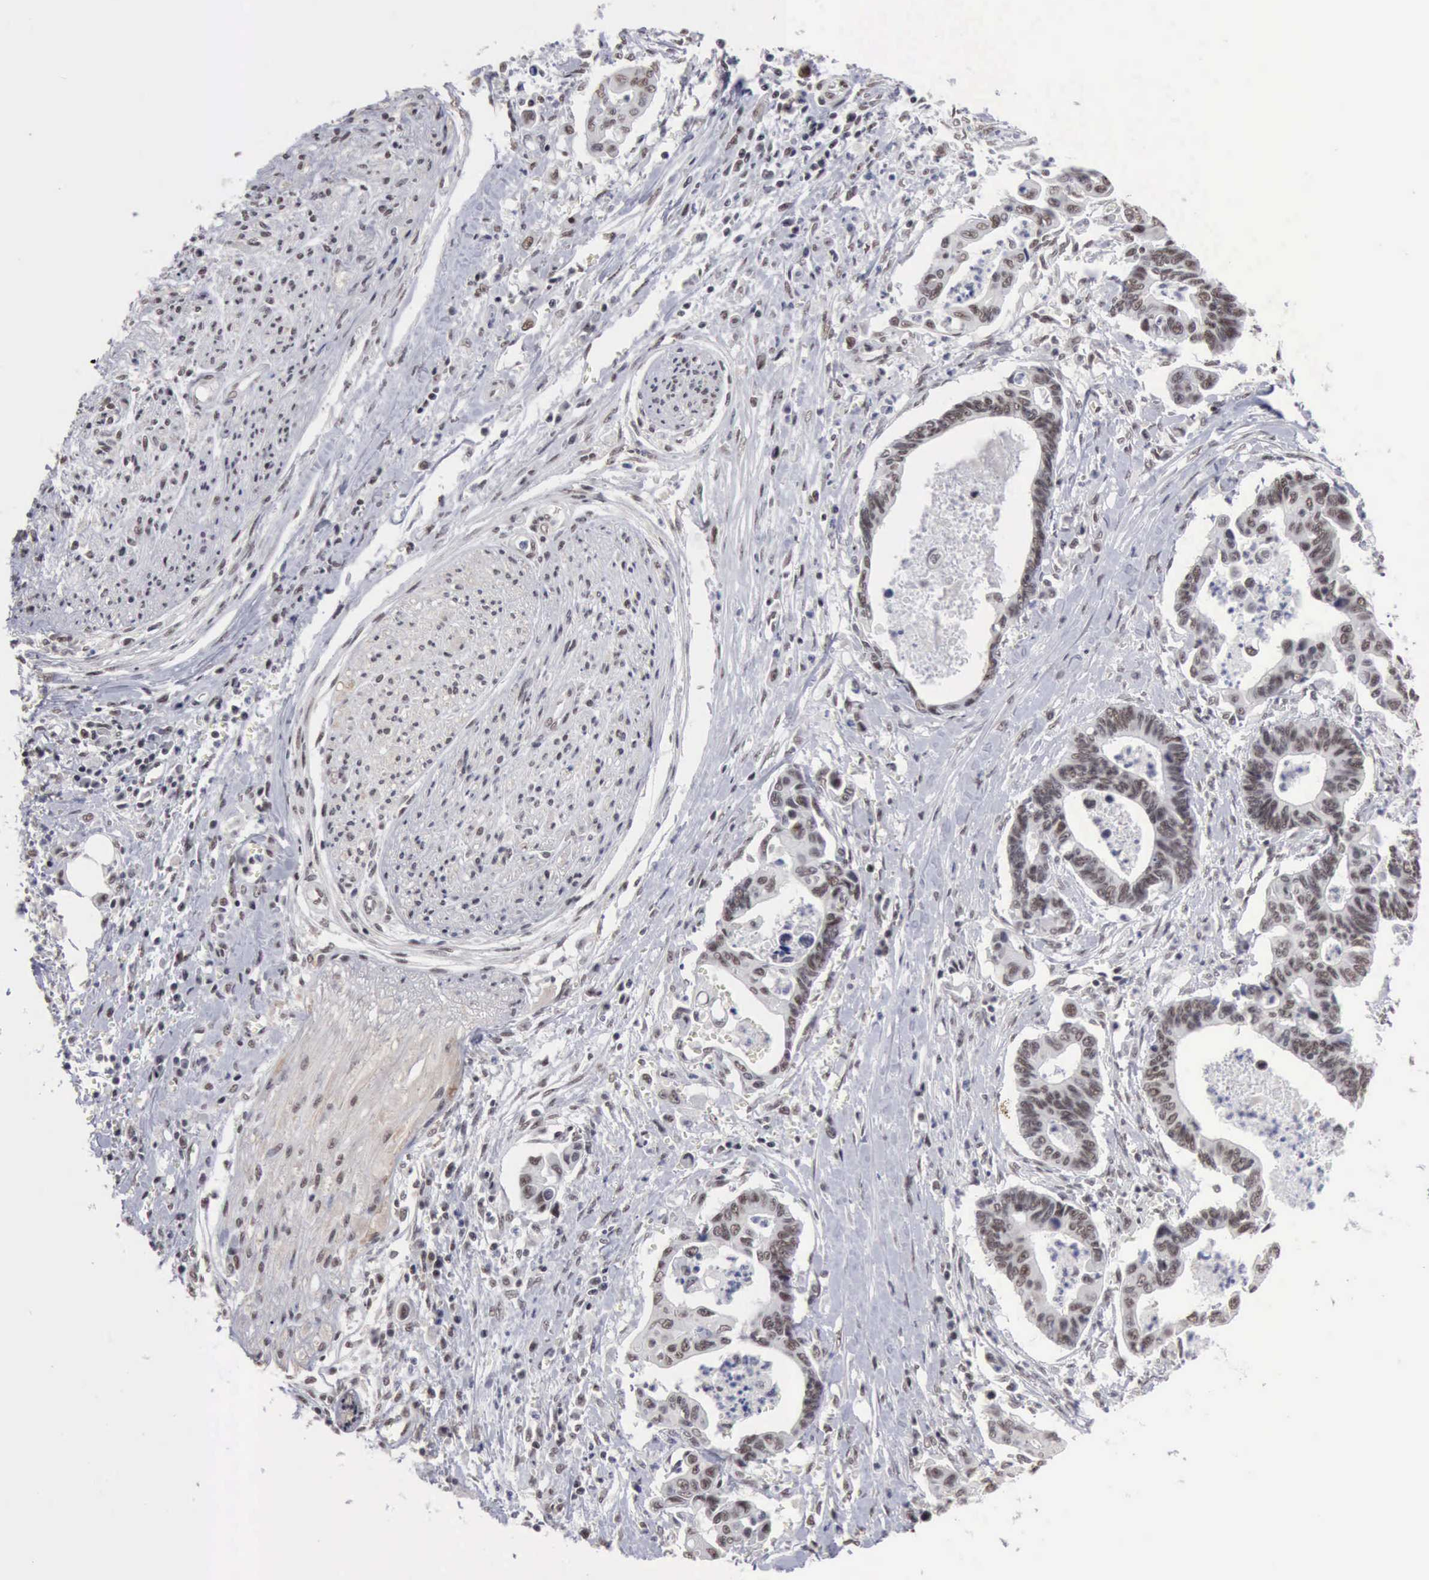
{"staining": {"intensity": "weak", "quantity": "25%-75%", "location": "nuclear"}, "tissue": "pancreatic cancer", "cell_type": "Tumor cells", "image_type": "cancer", "snomed": [{"axis": "morphology", "description": "Adenocarcinoma, NOS"}, {"axis": "topography", "description": "Pancreas"}], "caption": "This image shows pancreatic cancer stained with IHC to label a protein in brown. The nuclear of tumor cells show weak positivity for the protein. Nuclei are counter-stained blue.", "gene": "TAF1", "patient": {"sex": "female", "age": 70}}